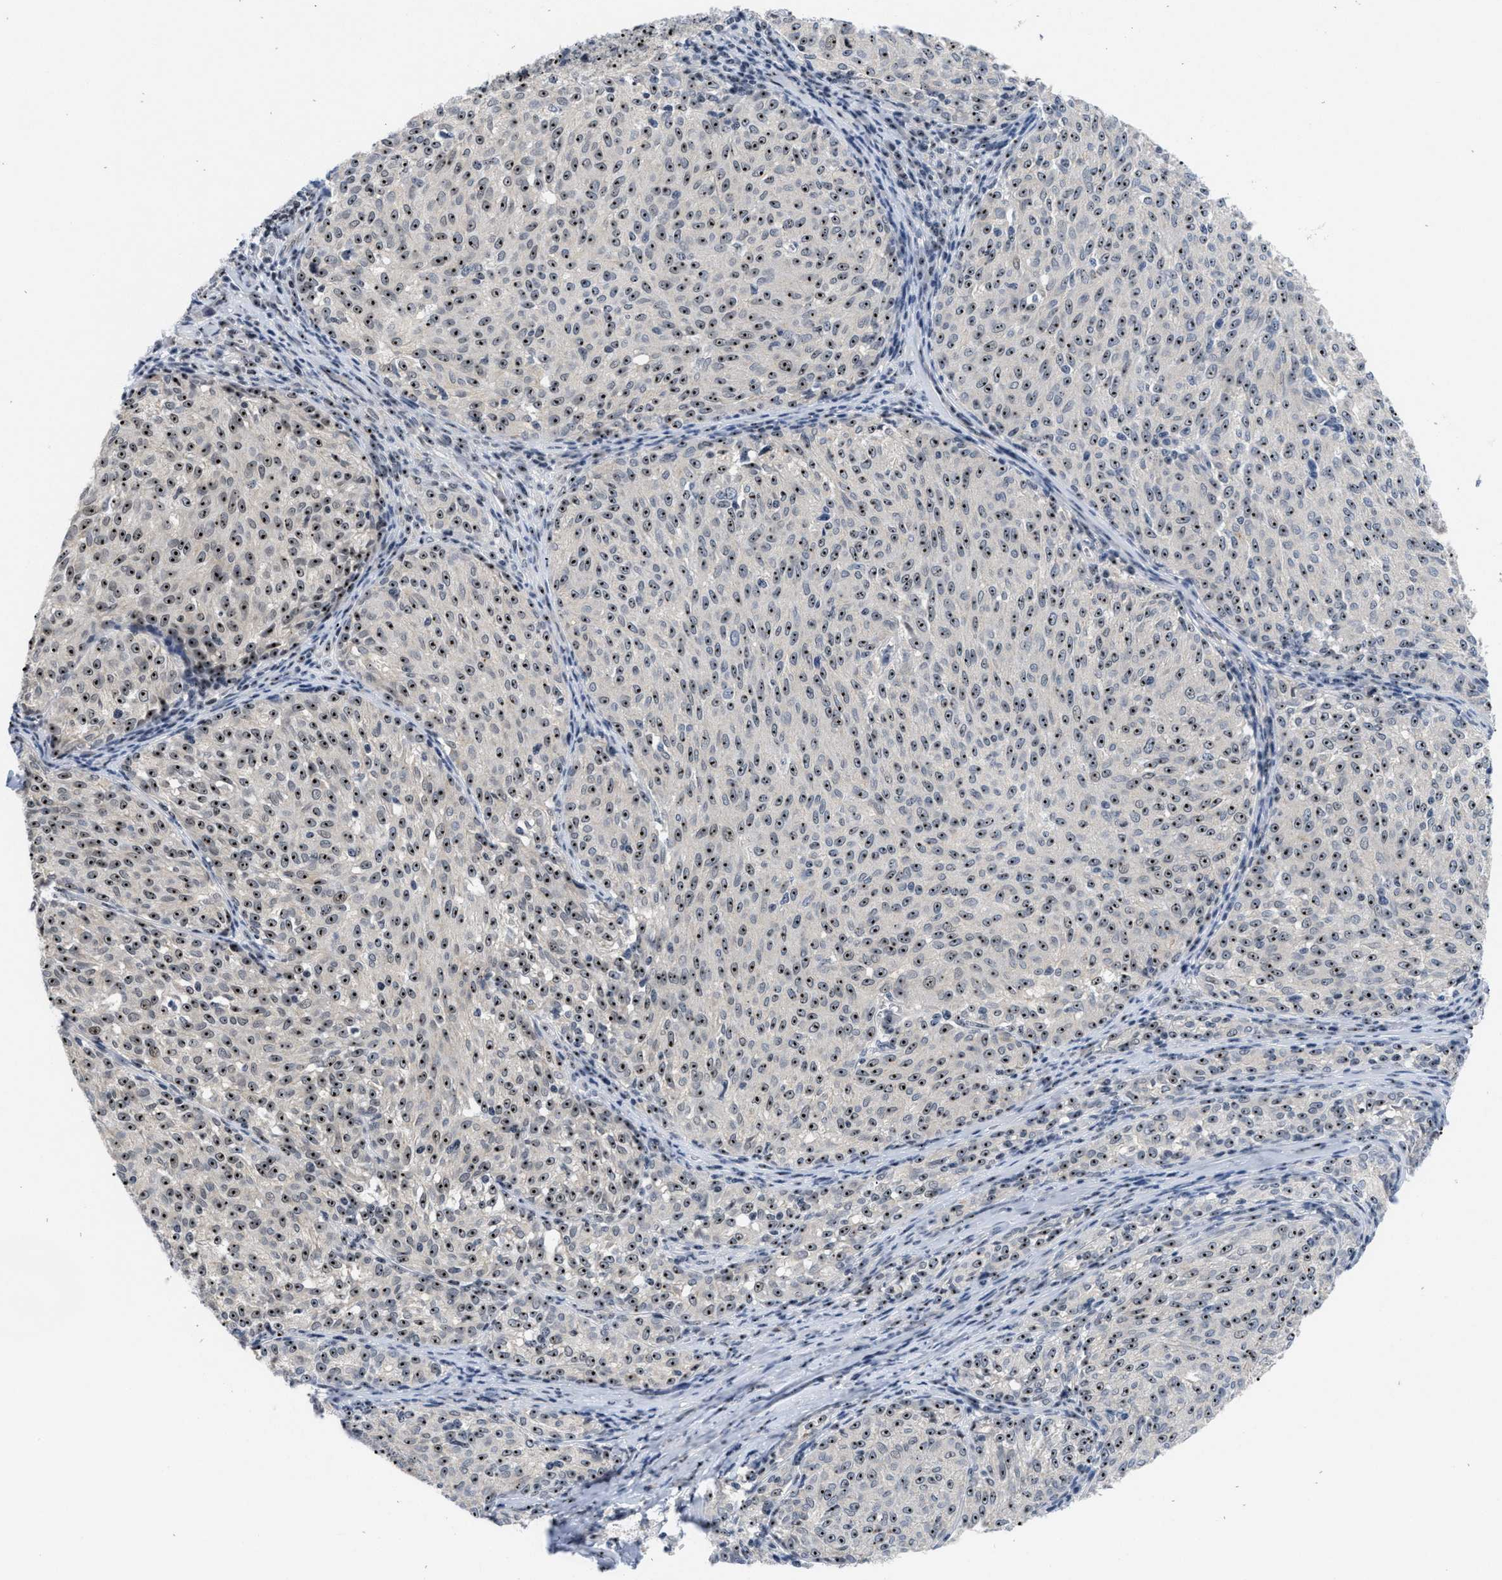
{"staining": {"intensity": "moderate", "quantity": ">75%", "location": "nuclear"}, "tissue": "melanoma", "cell_type": "Tumor cells", "image_type": "cancer", "snomed": [{"axis": "morphology", "description": "Malignant melanoma, NOS"}, {"axis": "topography", "description": "Skin"}], "caption": "An immunohistochemistry (IHC) photomicrograph of neoplastic tissue is shown. Protein staining in brown labels moderate nuclear positivity in melanoma within tumor cells. The protein of interest is stained brown, and the nuclei are stained in blue (DAB IHC with brightfield microscopy, high magnification).", "gene": "NOP58", "patient": {"sex": "female", "age": 72}}